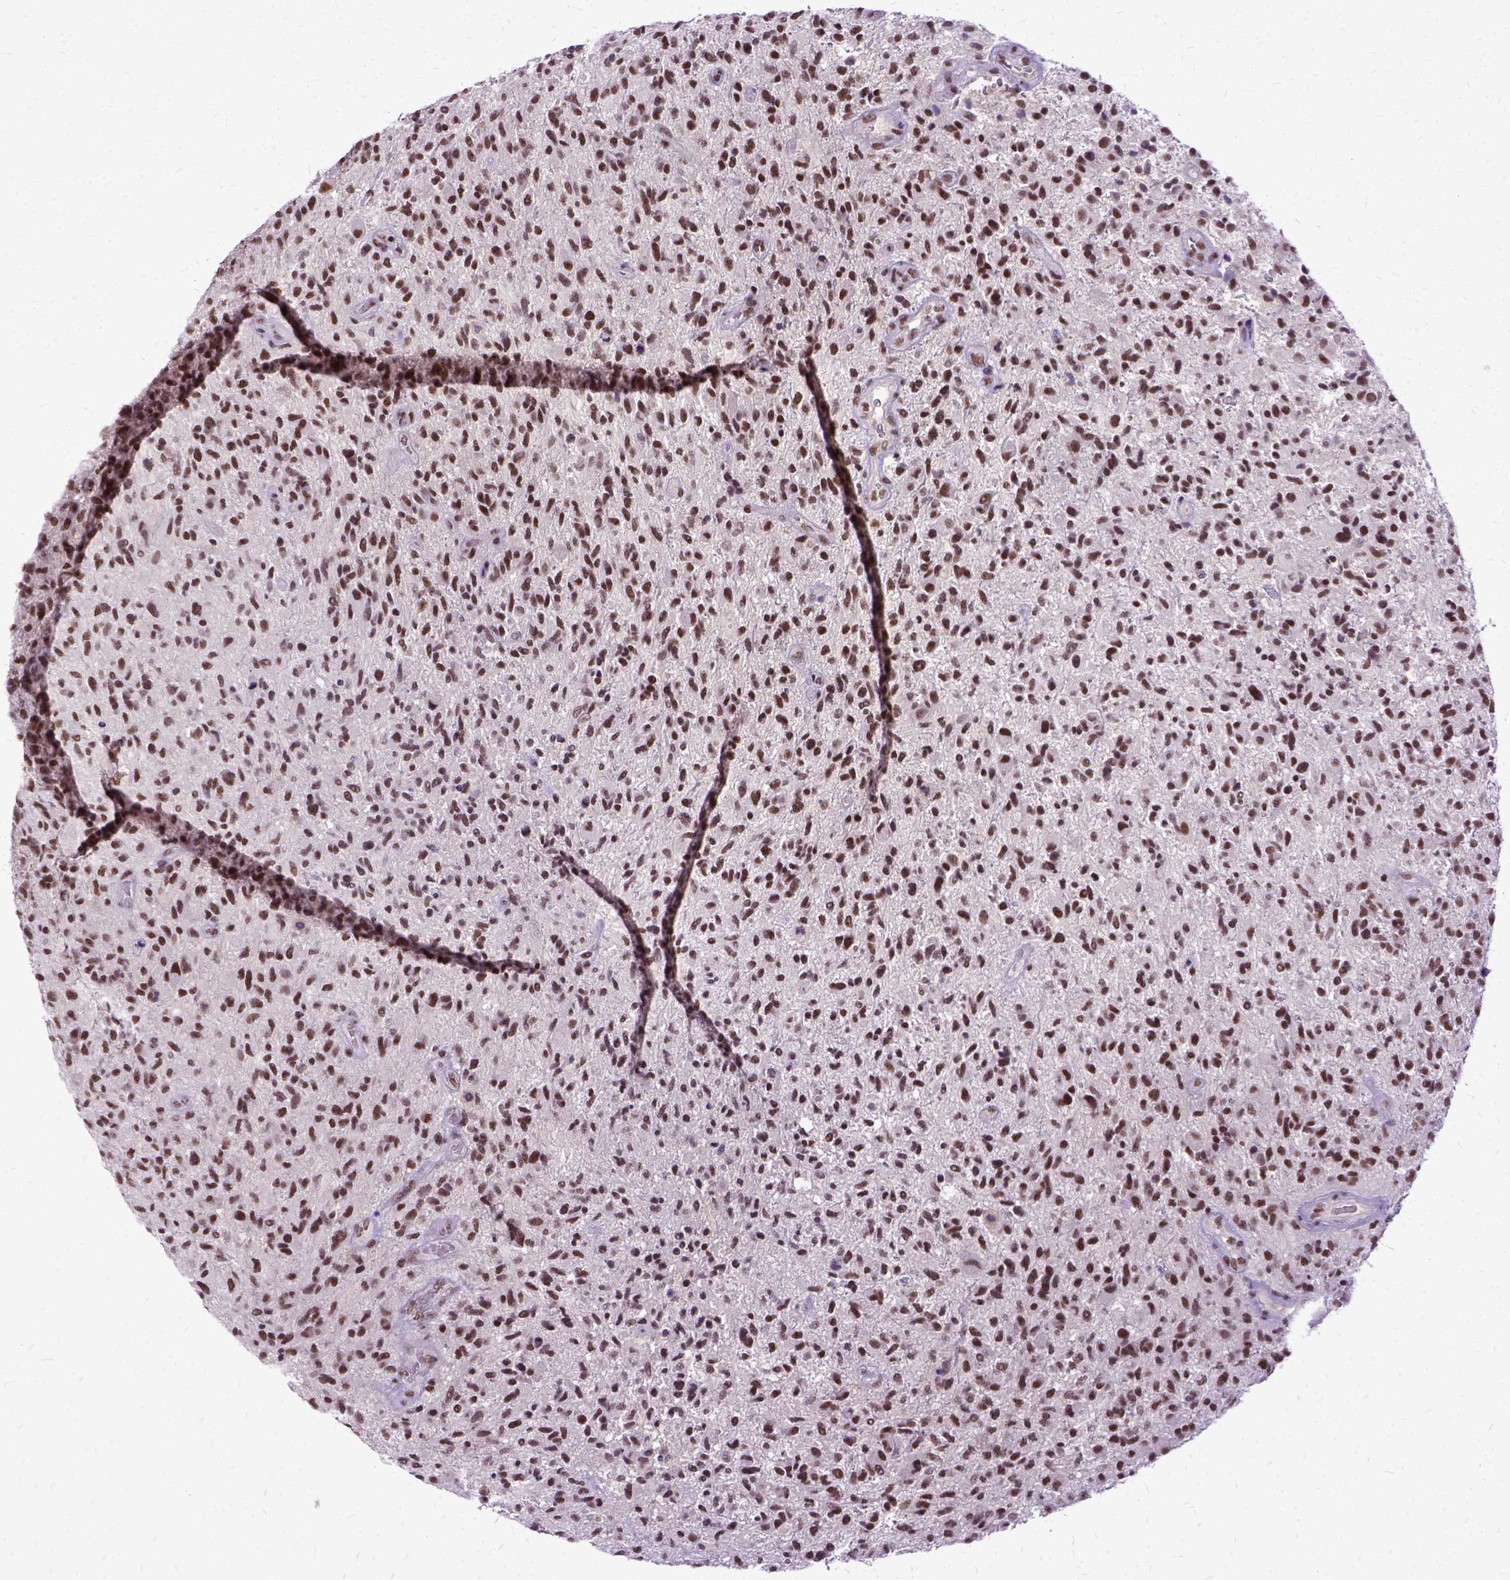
{"staining": {"intensity": "strong", "quantity": ">75%", "location": "nuclear"}, "tissue": "glioma", "cell_type": "Tumor cells", "image_type": "cancer", "snomed": [{"axis": "morphology", "description": "Glioma, malignant, High grade"}, {"axis": "topography", "description": "Brain"}], "caption": "Protein staining of glioma tissue shows strong nuclear expression in about >75% of tumor cells.", "gene": "SETD1A", "patient": {"sex": "male", "age": 47}}